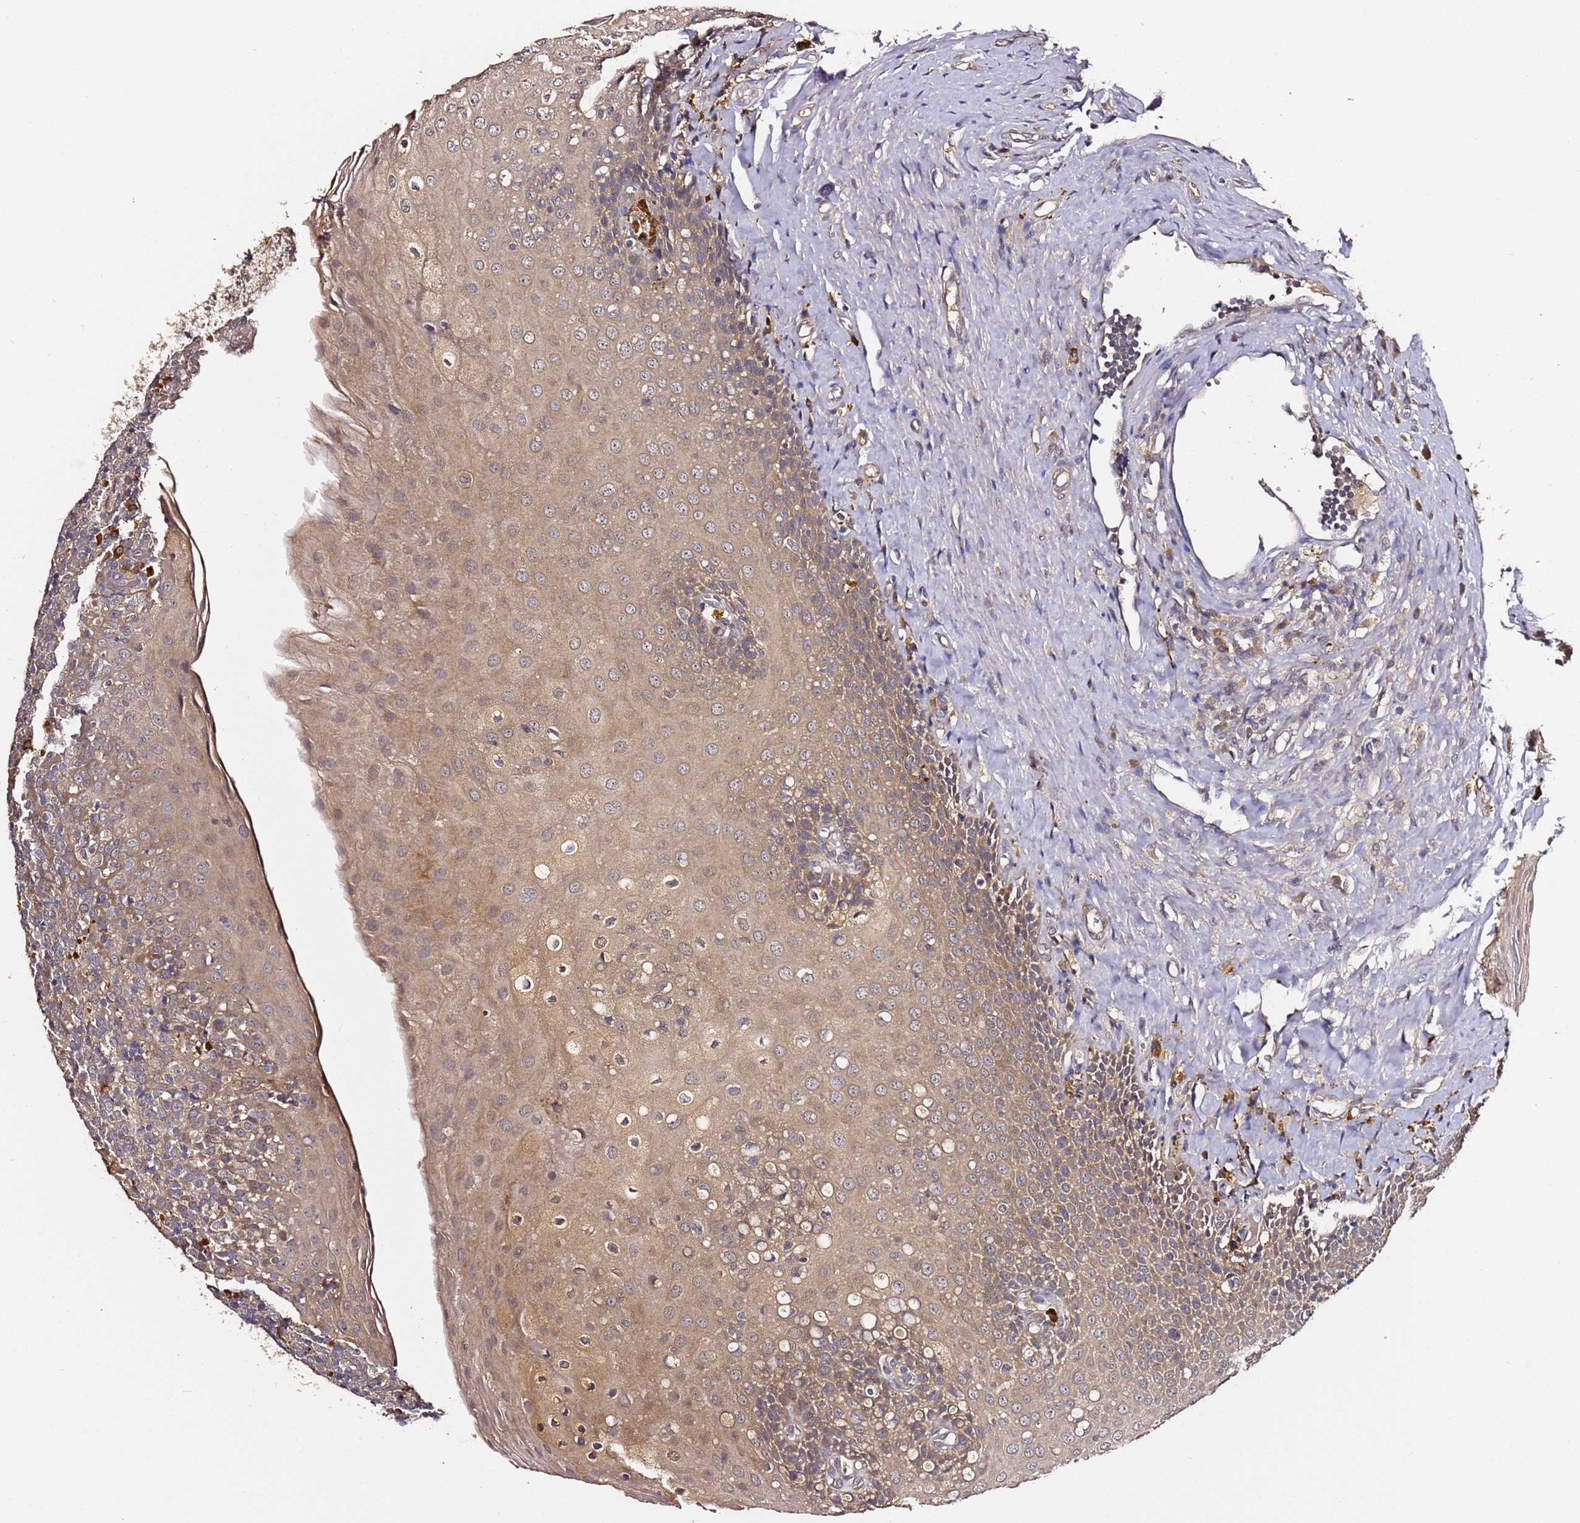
{"staining": {"intensity": "negative", "quantity": "none", "location": "none"}, "tissue": "tonsil", "cell_type": "Germinal center cells", "image_type": "normal", "snomed": [{"axis": "morphology", "description": "Normal tissue, NOS"}, {"axis": "topography", "description": "Tonsil"}], "caption": "Immunohistochemical staining of benign tonsil demonstrates no significant expression in germinal center cells. Brightfield microscopy of immunohistochemistry (IHC) stained with DAB (brown) and hematoxylin (blue), captured at high magnification.", "gene": "C6orf136", "patient": {"sex": "female", "age": 19}}